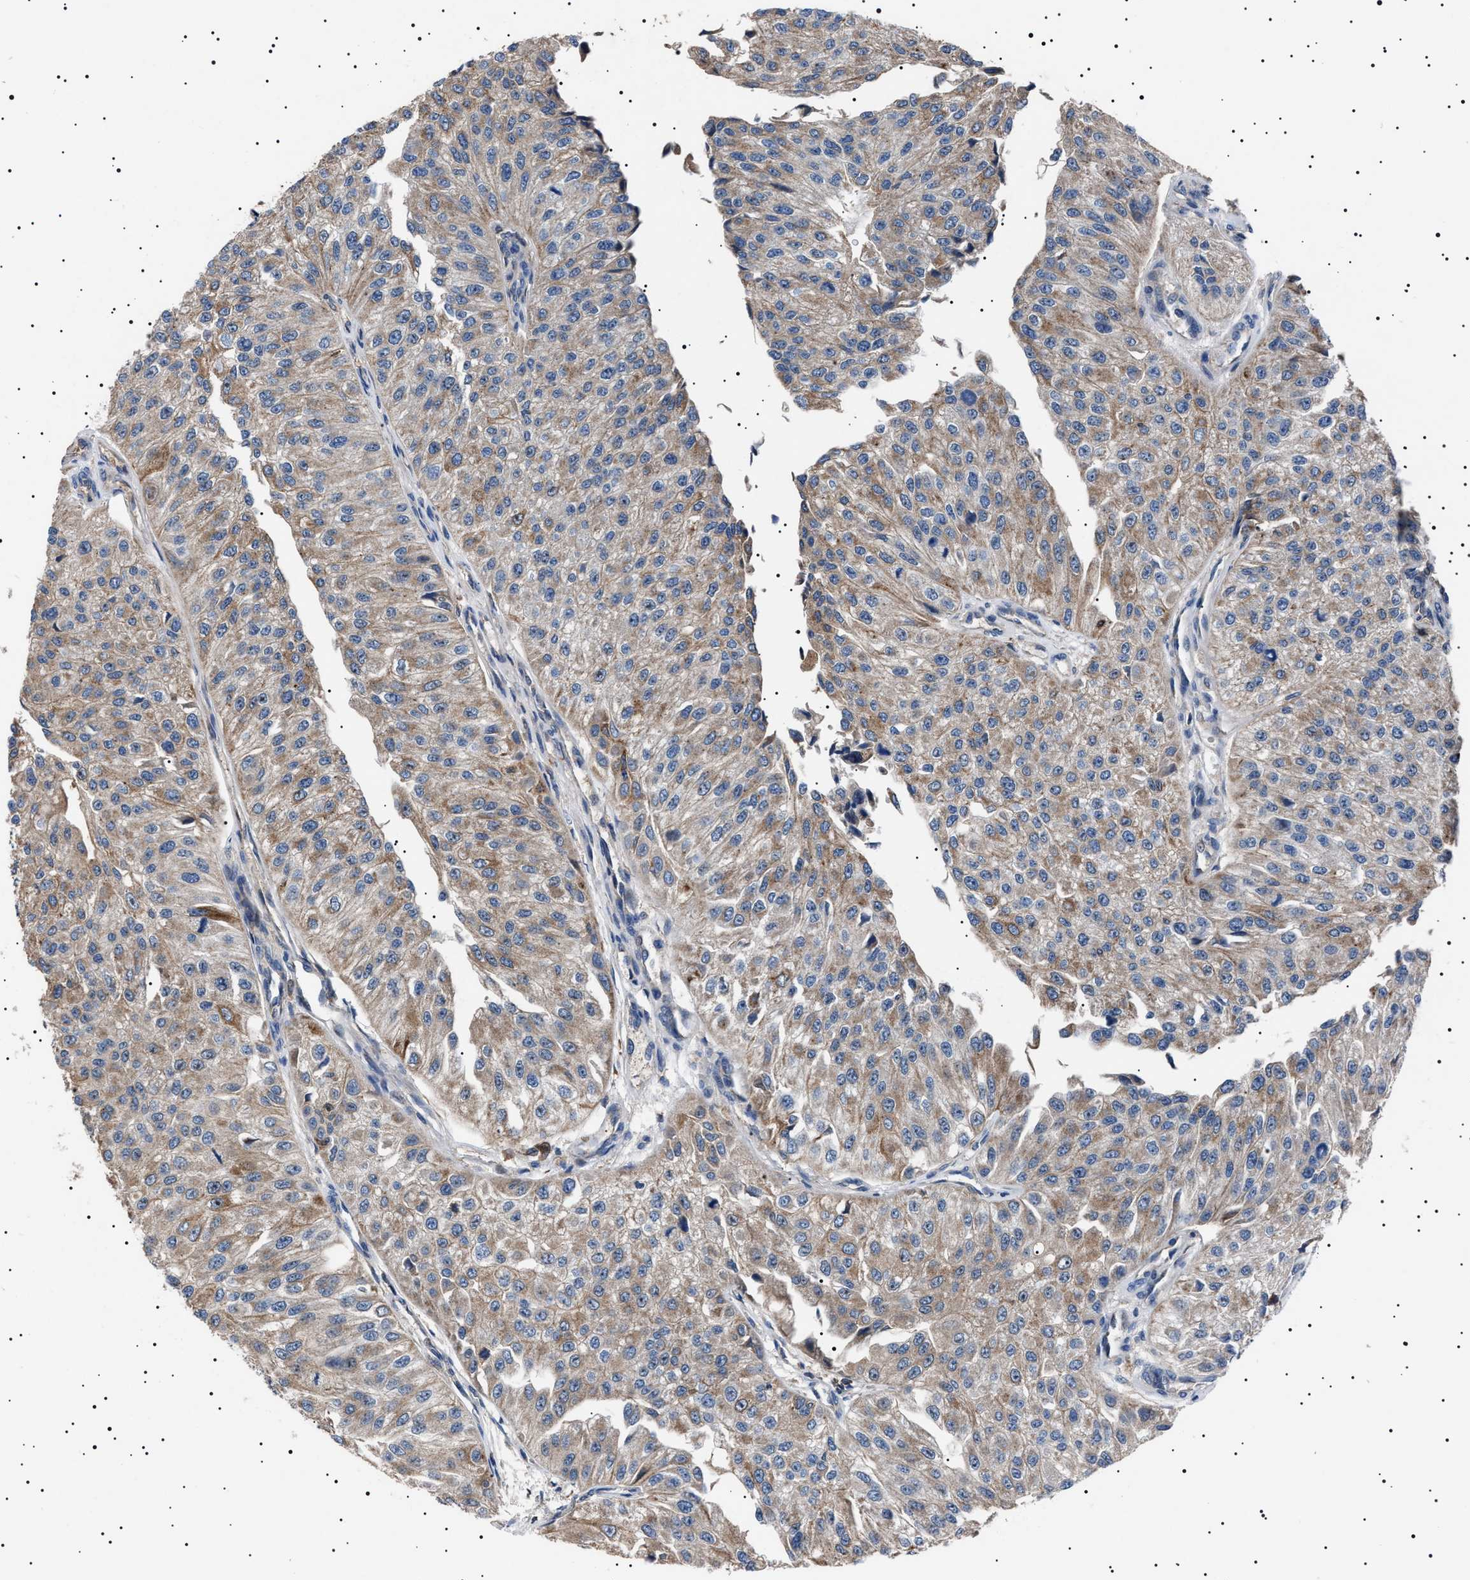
{"staining": {"intensity": "weak", "quantity": ">75%", "location": "cytoplasmic/membranous"}, "tissue": "urothelial cancer", "cell_type": "Tumor cells", "image_type": "cancer", "snomed": [{"axis": "morphology", "description": "Urothelial carcinoma, High grade"}, {"axis": "topography", "description": "Kidney"}, {"axis": "topography", "description": "Urinary bladder"}], "caption": "Weak cytoplasmic/membranous protein expression is seen in approximately >75% of tumor cells in urothelial cancer.", "gene": "PTRH1", "patient": {"sex": "male", "age": 77}}